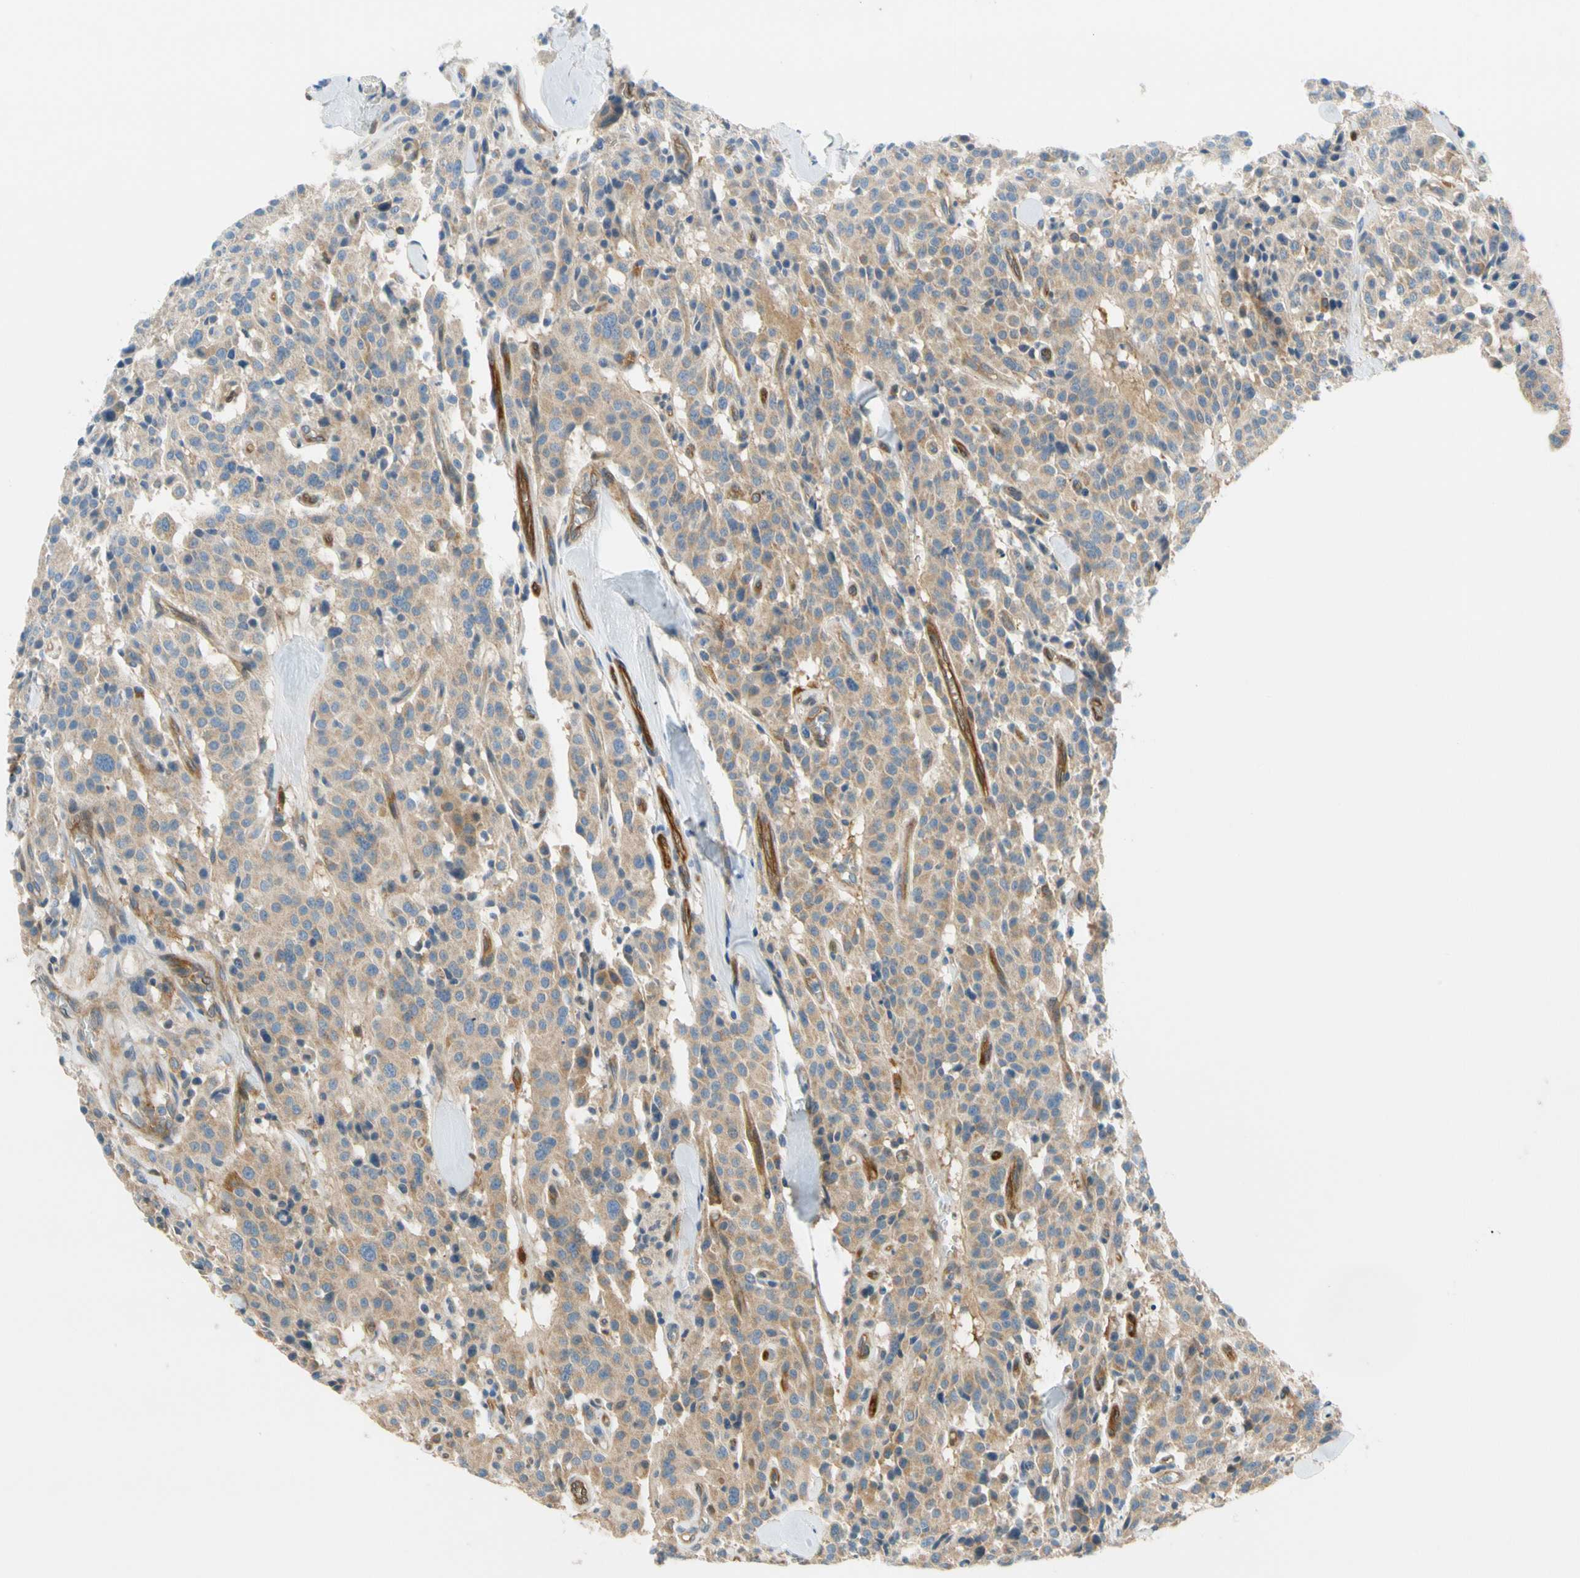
{"staining": {"intensity": "moderate", "quantity": ">75%", "location": "cytoplasmic/membranous"}, "tissue": "carcinoid", "cell_type": "Tumor cells", "image_type": "cancer", "snomed": [{"axis": "morphology", "description": "Carcinoid, malignant, NOS"}, {"axis": "topography", "description": "Lung"}], "caption": "Brown immunohistochemical staining in human malignant carcinoid reveals moderate cytoplasmic/membranous staining in approximately >75% of tumor cells.", "gene": "PARP14", "patient": {"sex": "male", "age": 30}}